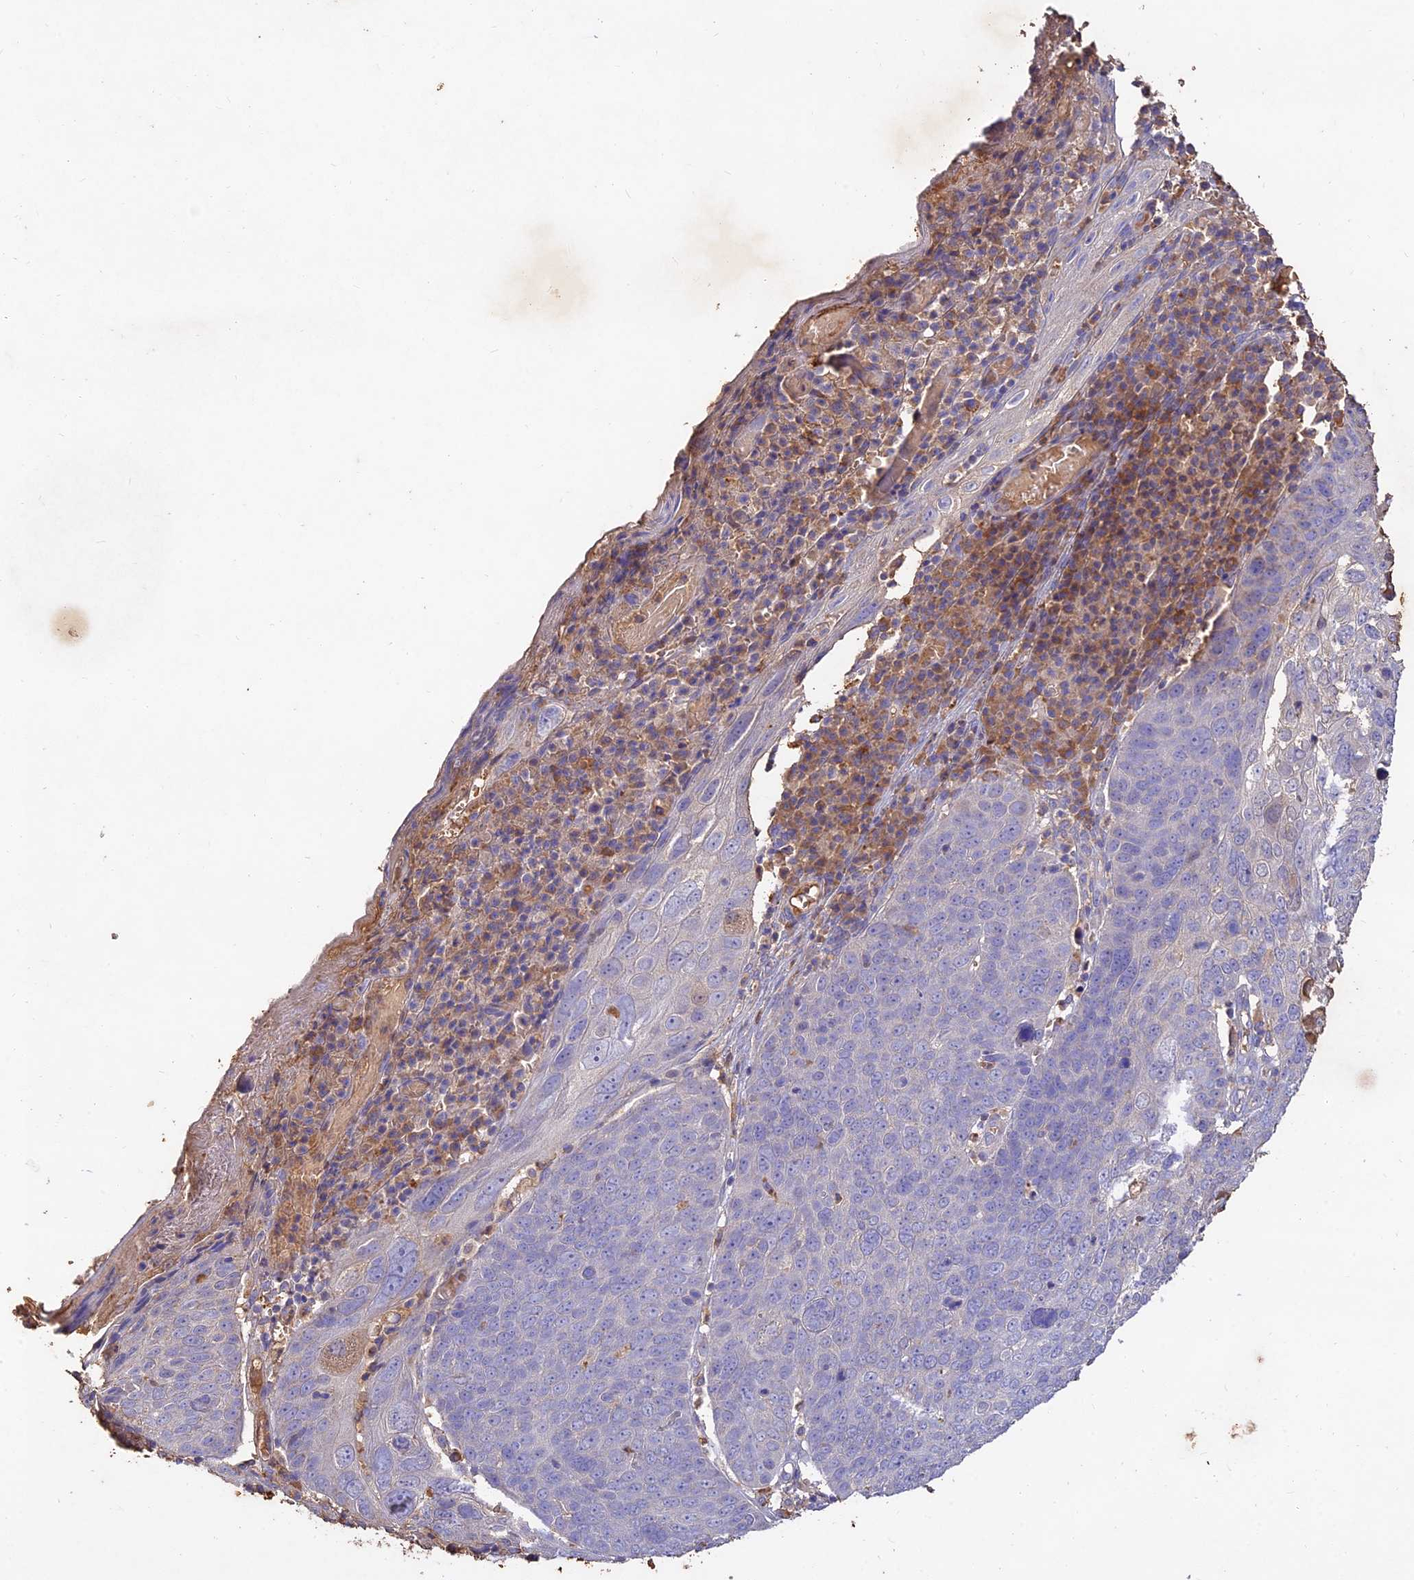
{"staining": {"intensity": "negative", "quantity": "none", "location": "none"}, "tissue": "skin cancer", "cell_type": "Tumor cells", "image_type": "cancer", "snomed": [{"axis": "morphology", "description": "Squamous cell carcinoma, NOS"}, {"axis": "topography", "description": "Skin"}], "caption": "This photomicrograph is of skin cancer stained with immunohistochemistry to label a protein in brown with the nuclei are counter-stained blue. There is no expression in tumor cells. (Stains: DAB (3,3'-diaminobenzidine) immunohistochemistry with hematoxylin counter stain, Microscopy: brightfield microscopy at high magnification).", "gene": "ACSM5", "patient": {"sex": "male", "age": 71}}